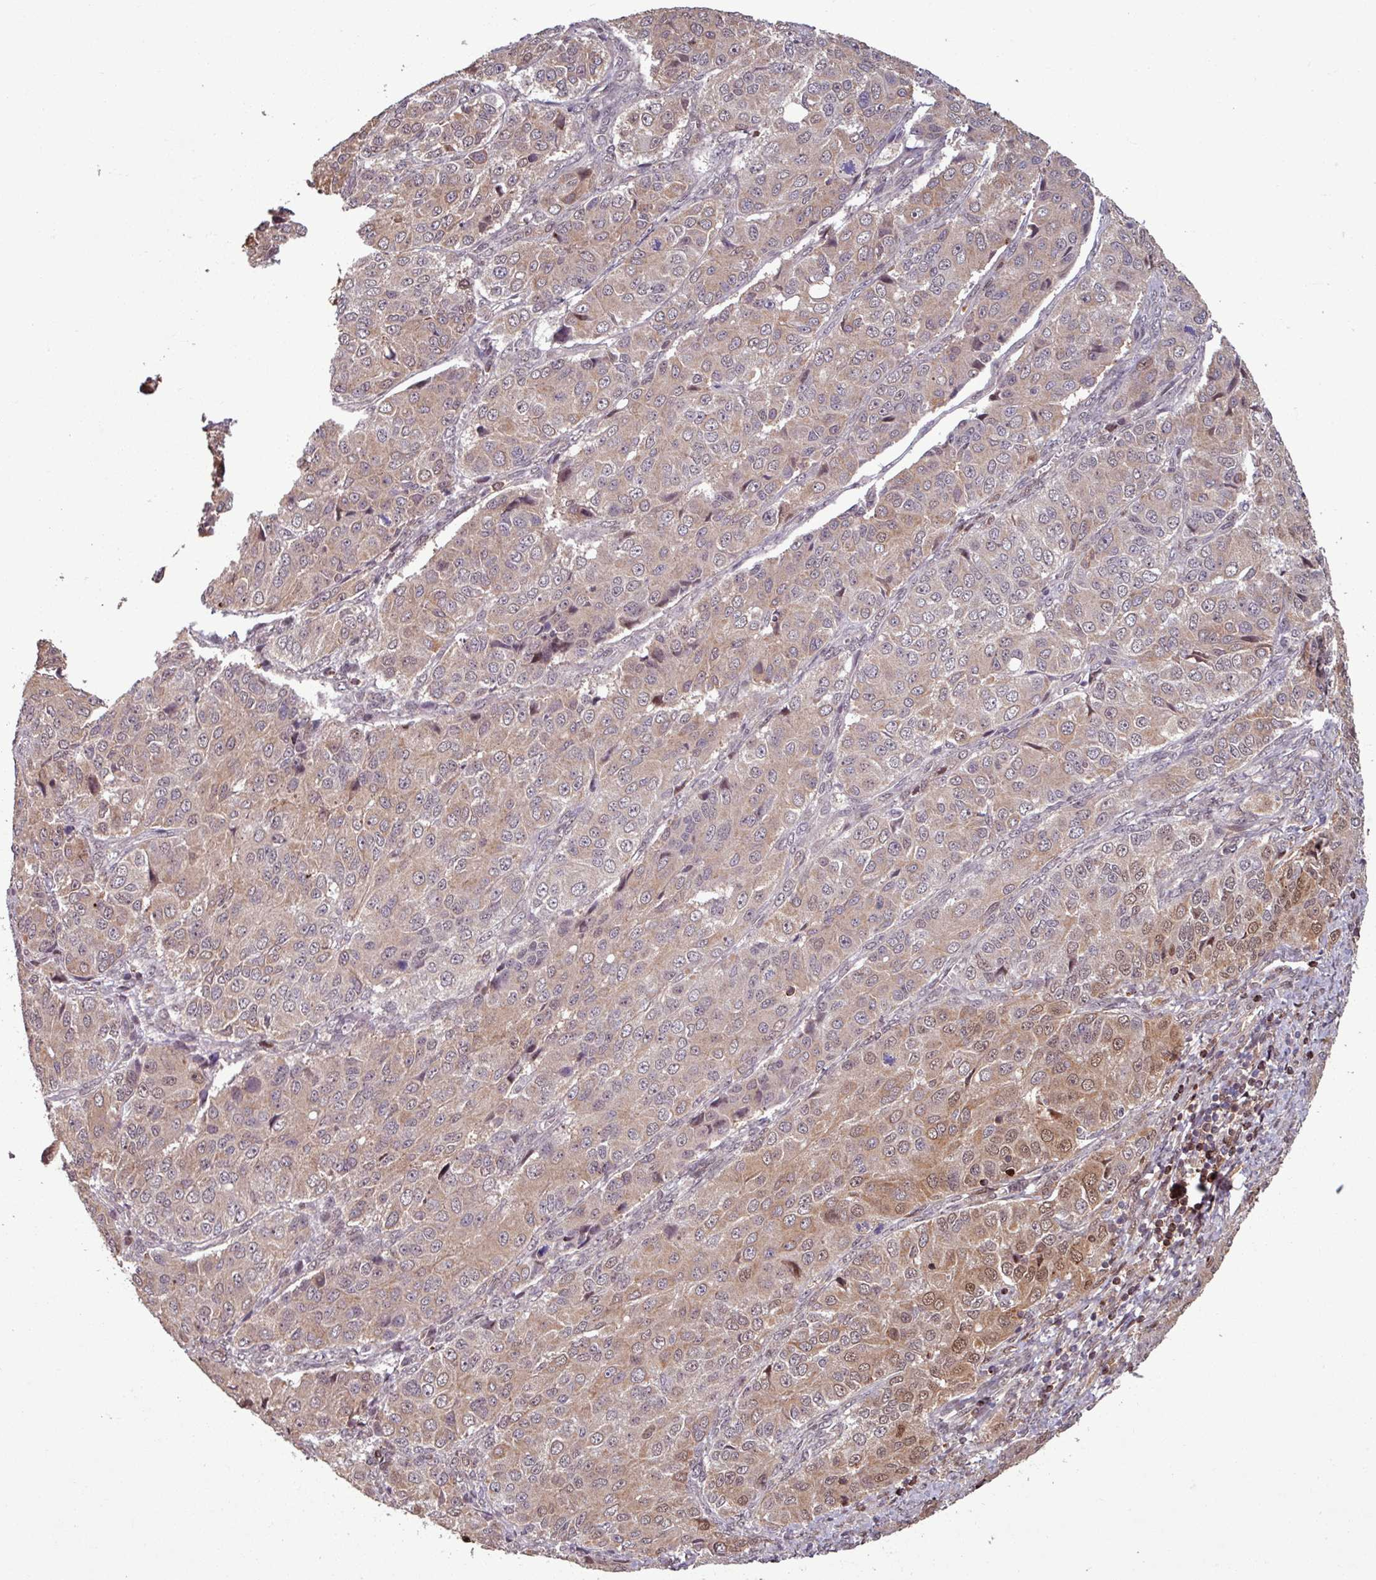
{"staining": {"intensity": "weak", "quantity": ">75%", "location": "cytoplasmic/membranous,nuclear"}, "tissue": "ovarian cancer", "cell_type": "Tumor cells", "image_type": "cancer", "snomed": [{"axis": "morphology", "description": "Carcinoma, endometroid"}, {"axis": "topography", "description": "Ovary"}], "caption": "About >75% of tumor cells in endometroid carcinoma (ovarian) demonstrate weak cytoplasmic/membranous and nuclear protein positivity as visualized by brown immunohistochemical staining.", "gene": "OR6B1", "patient": {"sex": "female", "age": 51}}